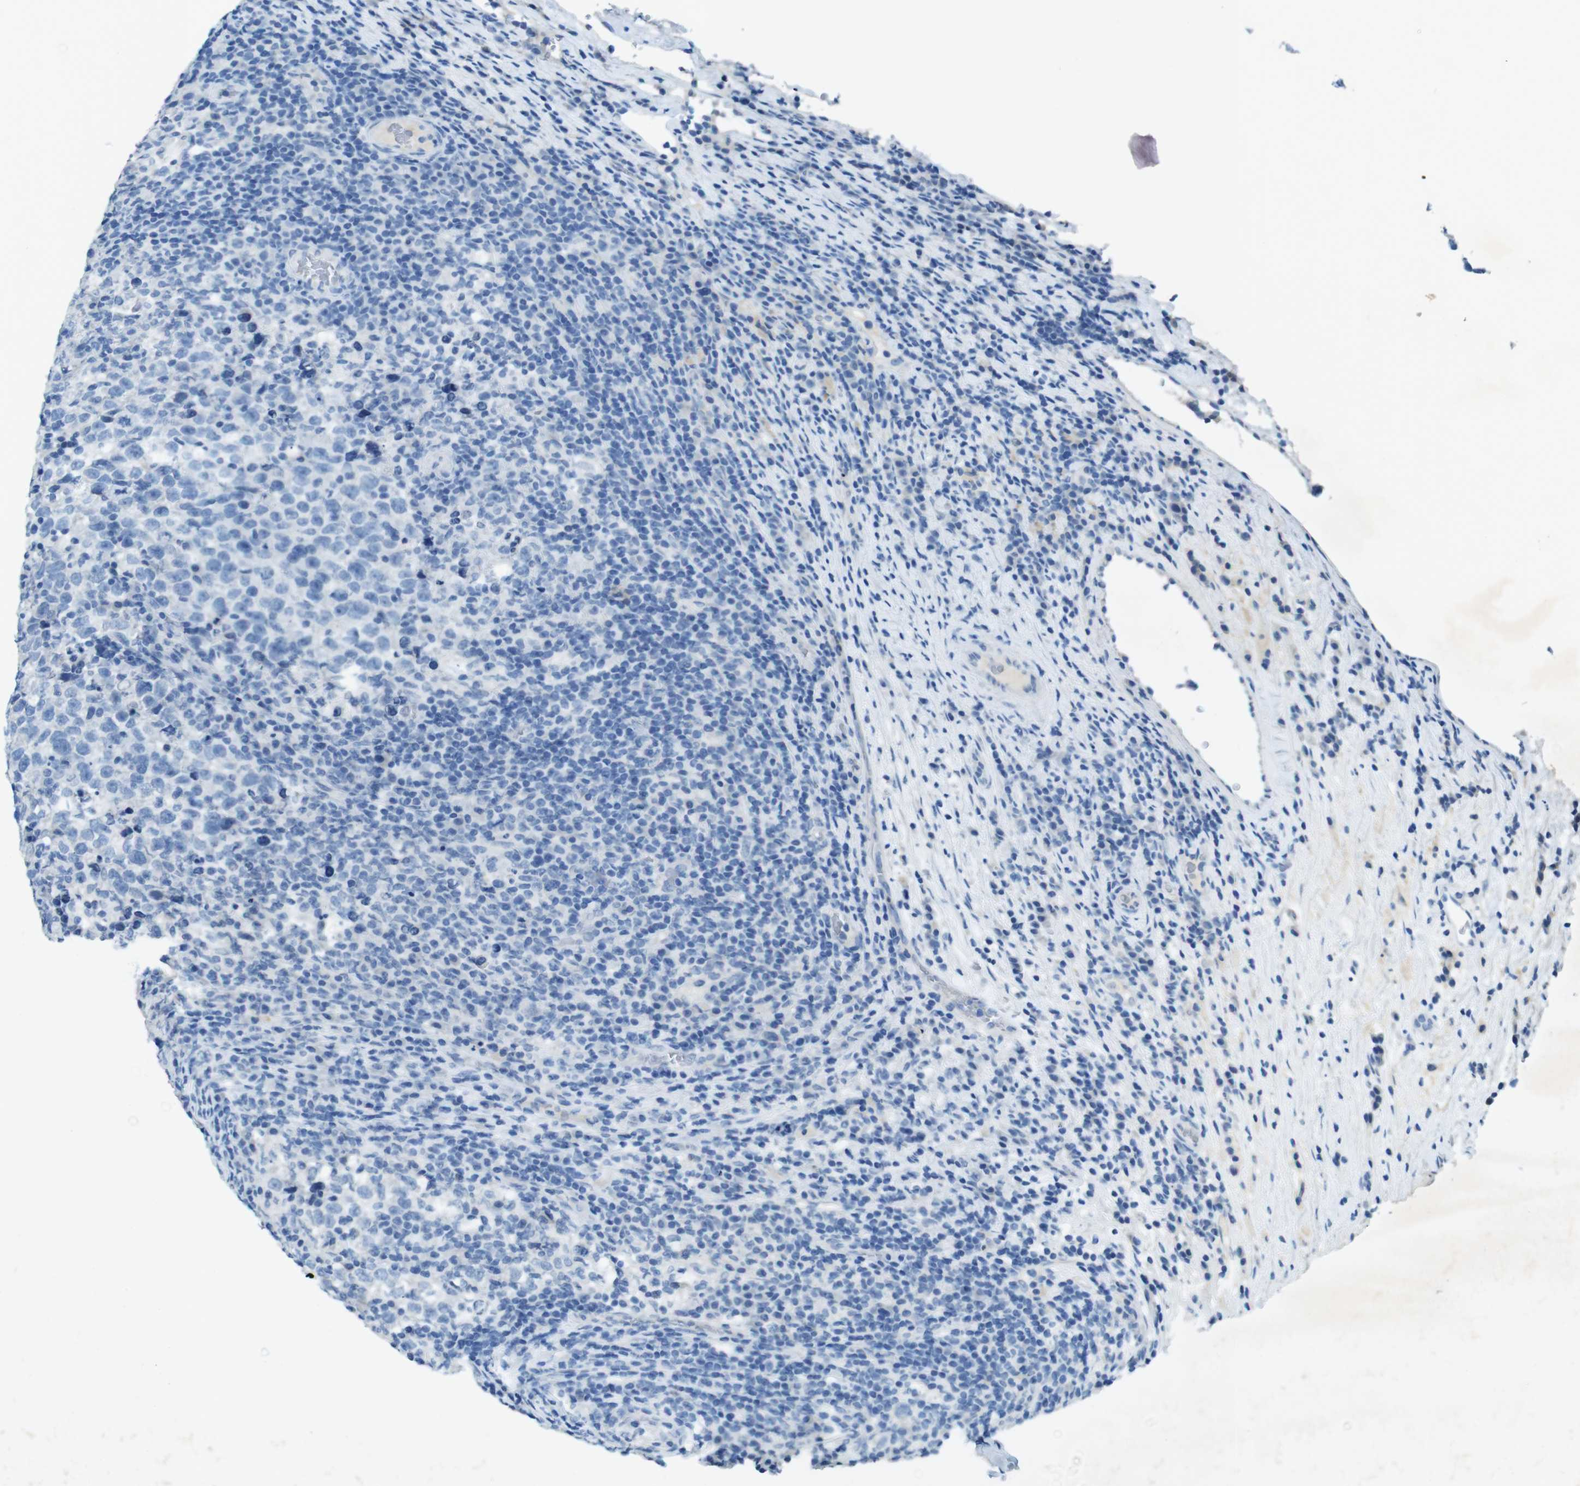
{"staining": {"intensity": "negative", "quantity": "none", "location": "none"}, "tissue": "testis cancer", "cell_type": "Tumor cells", "image_type": "cancer", "snomed": [{"axis": "morphology", "description": "Normal tissue, NOS"}, {"axis": "morphology", "description": "Seminoma, NOS"}, {"axis": "topography", "description": "Testis"}], "caption": "A micrograph of testis cancer stained for a protein demonstrates no brown staining in tumor cells.", "gene": "CD320", "patient": {"sex": "male", "age": 43}}